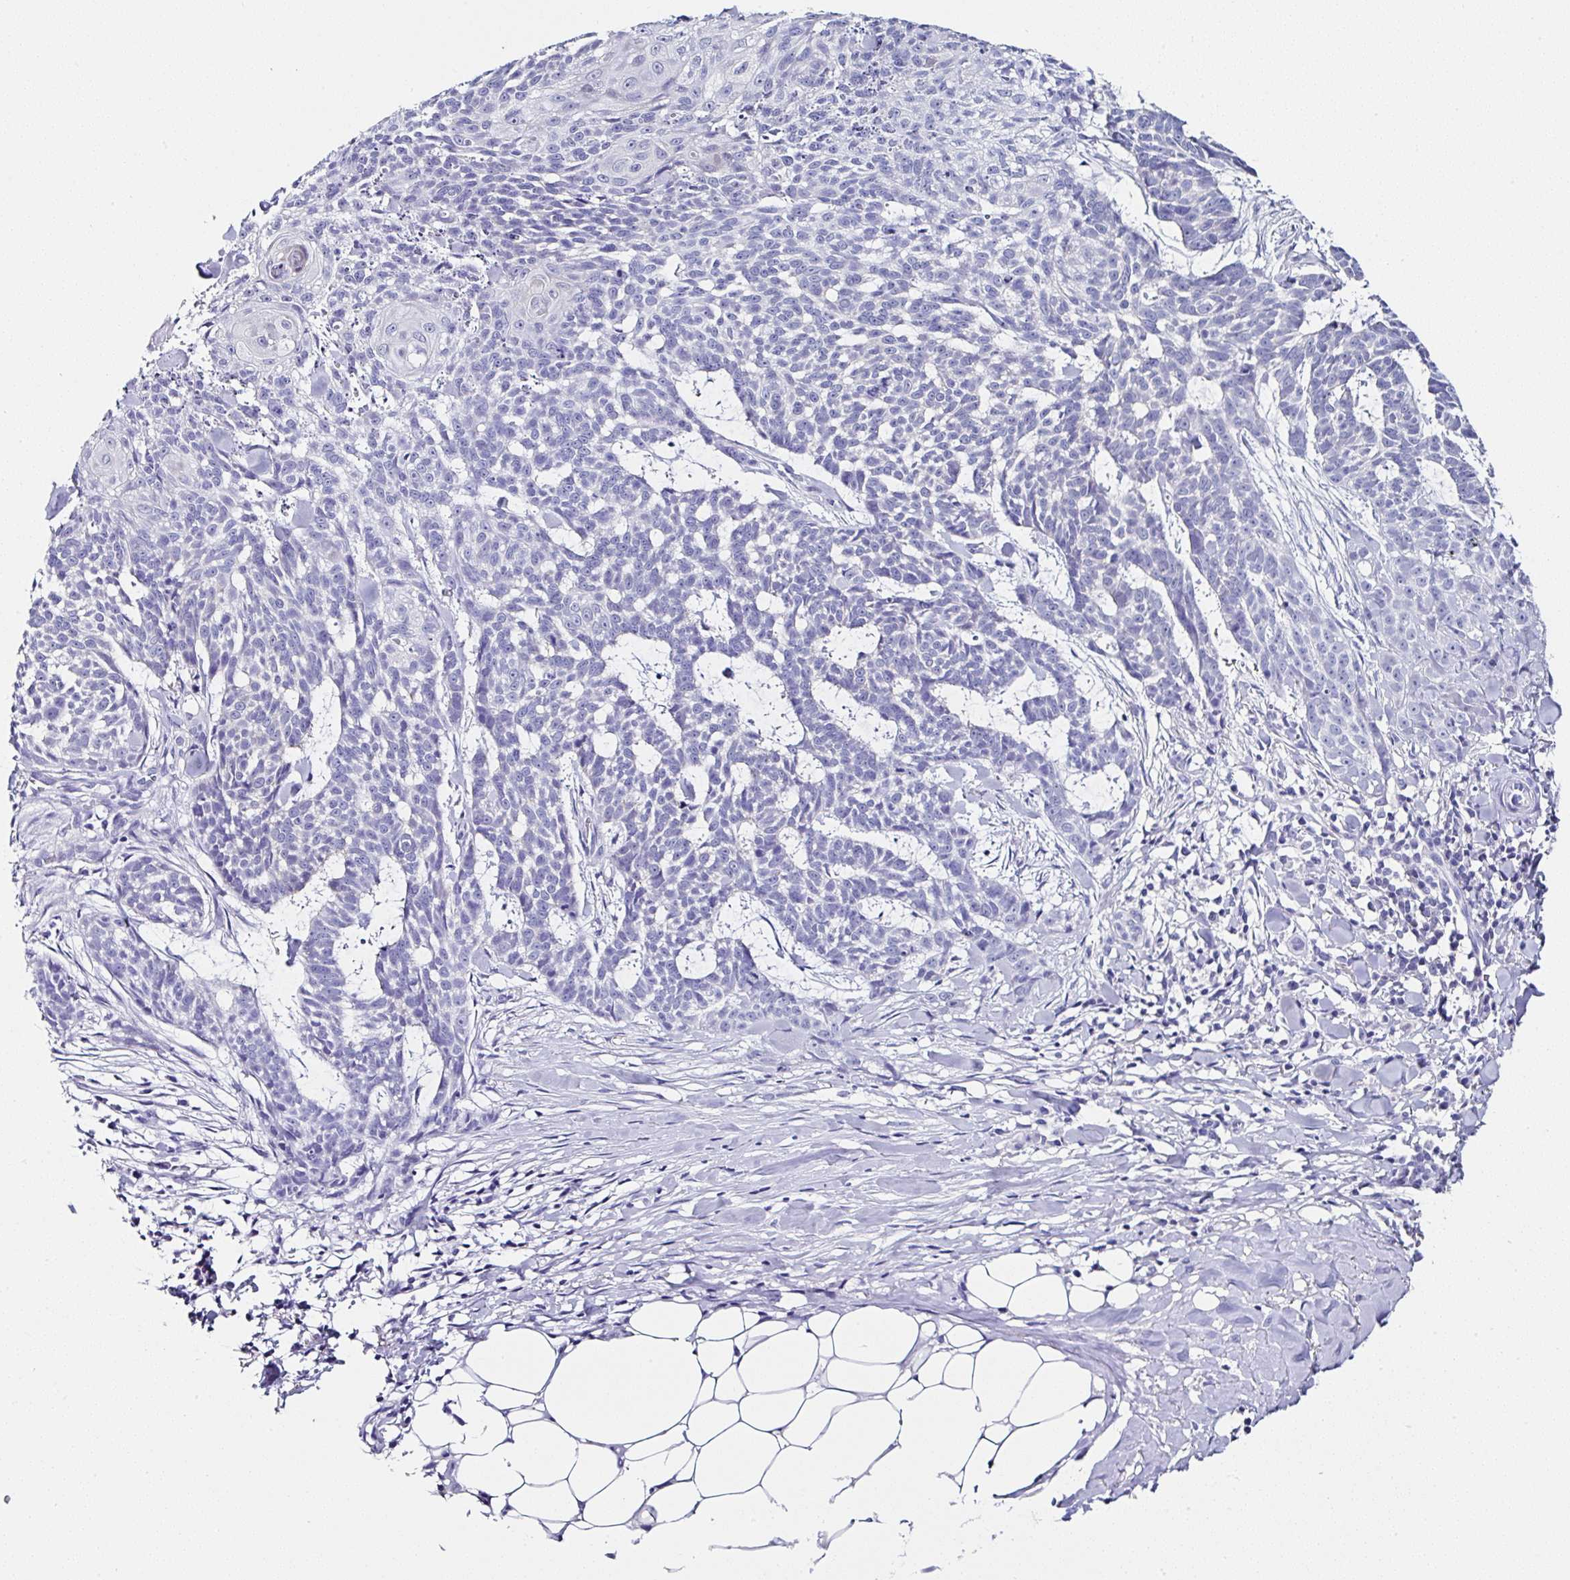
{"staining": {"intensity": "negative", "quantity": "none", "location": "none"}, "tissue": "skin cancer", "cell_type": "Tumor cells", "image_type": "cancer", "snomed": [{"axis": "morphology", "description": "Basal cell carcinoma"}, {"axis": "topography", "description": "Skin"}], "caption": "The photomicrograph exhibits no significant expression in tumor cells of skin cancer.", "gene": "UGT3A1", "patient": {"sex": "female", "age": 93}}